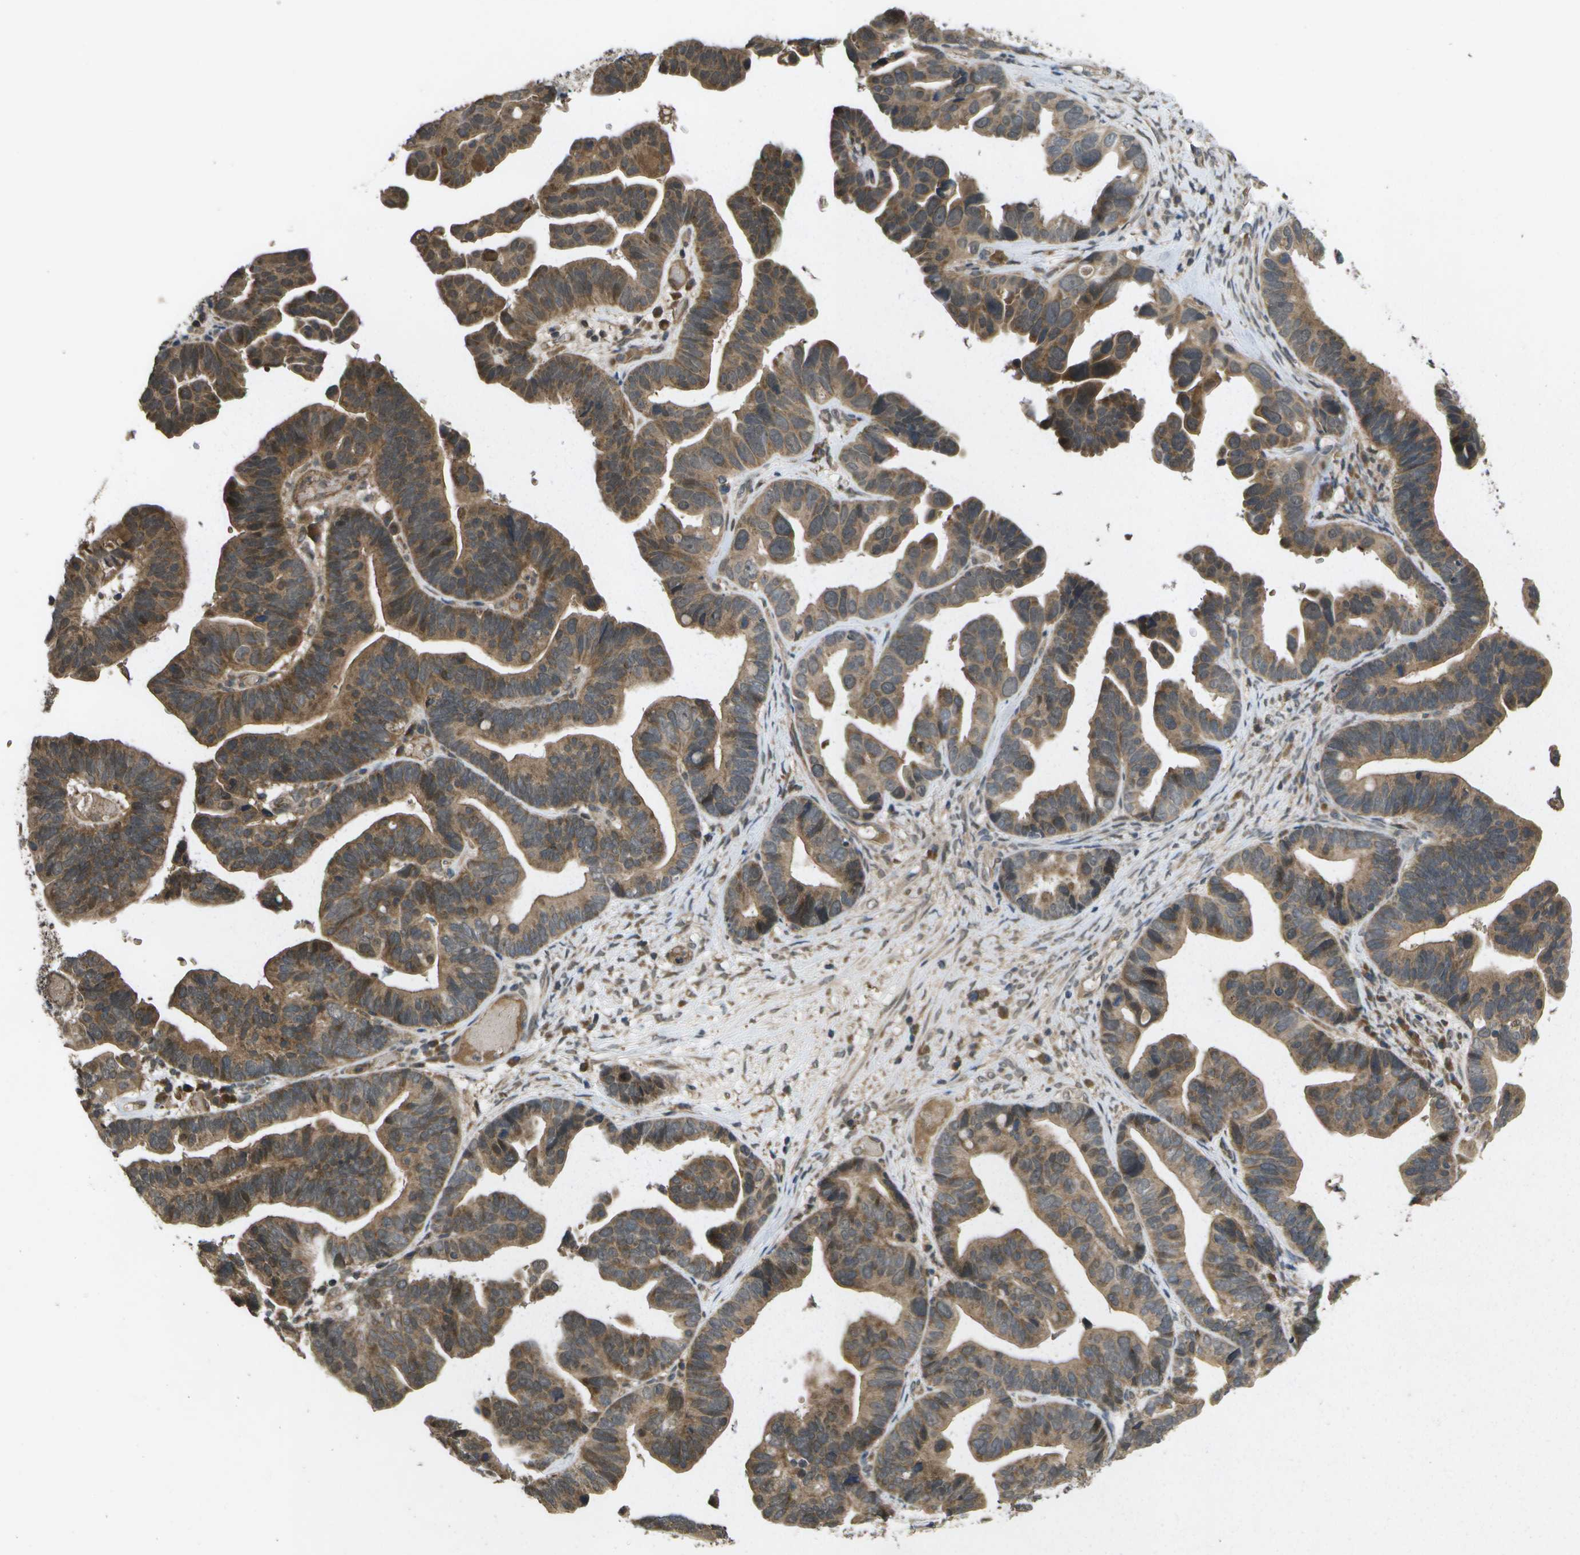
{"staining": {"intensity": "moderate", "quantity": ">75%", "location": "cytoplasmic/membranous"}, "tissue": "ovarian cancer", "cell_type": "Tumor cells", "image_type": "cancer", "snomed": [{"axis": "morphology", "description": "Cystadenocarcinoma, serous, NOS"}, {"axis": "topography", "description": "Ovary"}], "caption": "This photomicrograph demonstrates ovarian cancer stained with immunohistochemistry to label a protein in brown. The cytoplasmic/membranous of tumor cells show moderate positivity for the protein. Nuclei are counter-stained blue.", "gene": "ALAS1", "patient": {"sex": "female", "age": 56}}